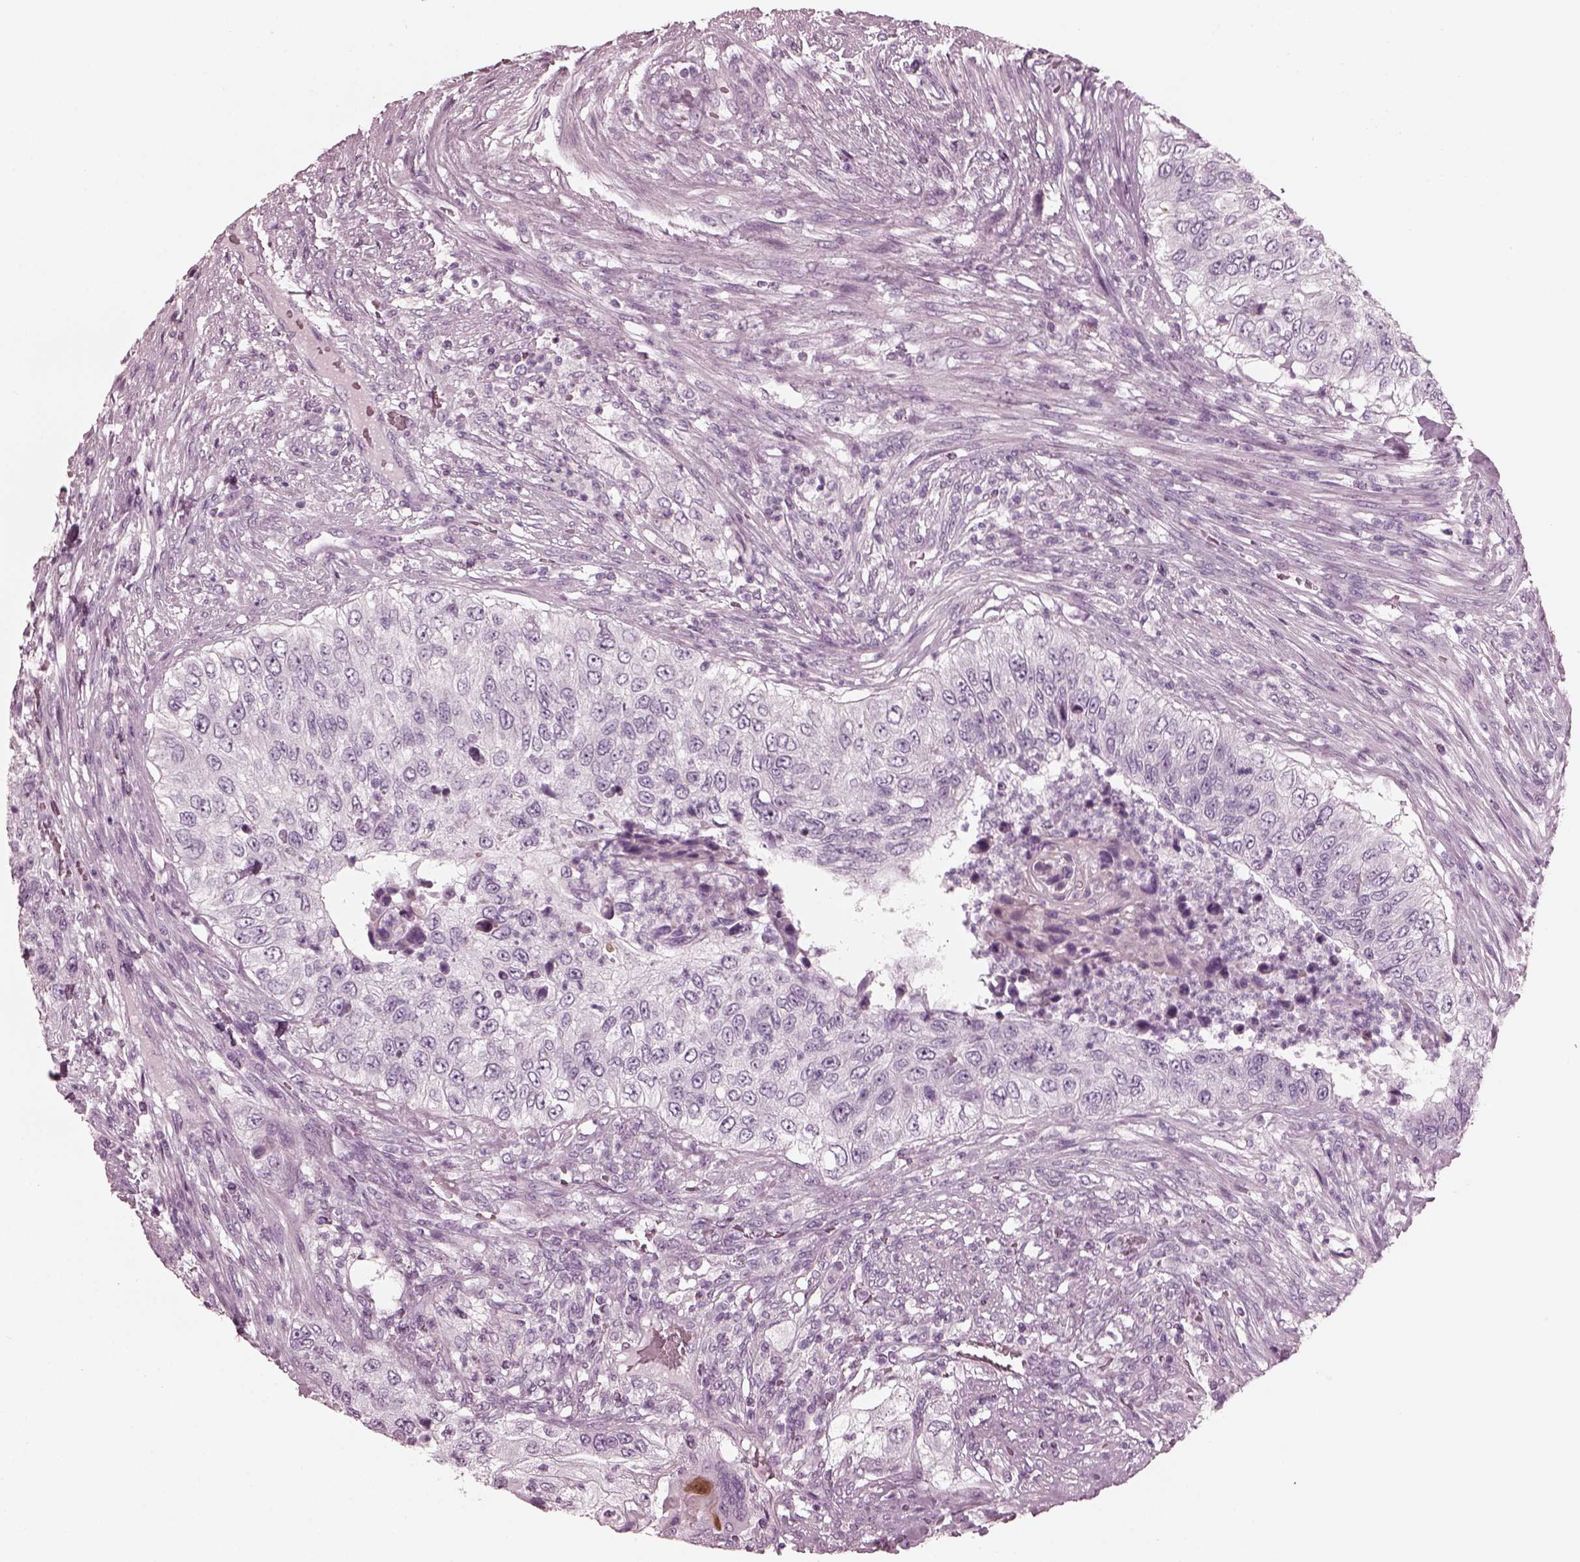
{"staining": {"intensity": "negative", "quantity": "none", "location": "none"}, "tissue": "urothelial cancer", "cell_type": "Tumor cells", "image_type": "cancer", "snomed": [{"axis": "morphology", "description": "Urothelial carcinoma, High grade"}, {"axis": "topography", "description": "Urinary bladder"}], "caption": "Tumor cells are negative for protein expression in human high-grade urothelial carcinoma.", "gene": "GRM6", "patient": {"sex": "female", "age": 60}}